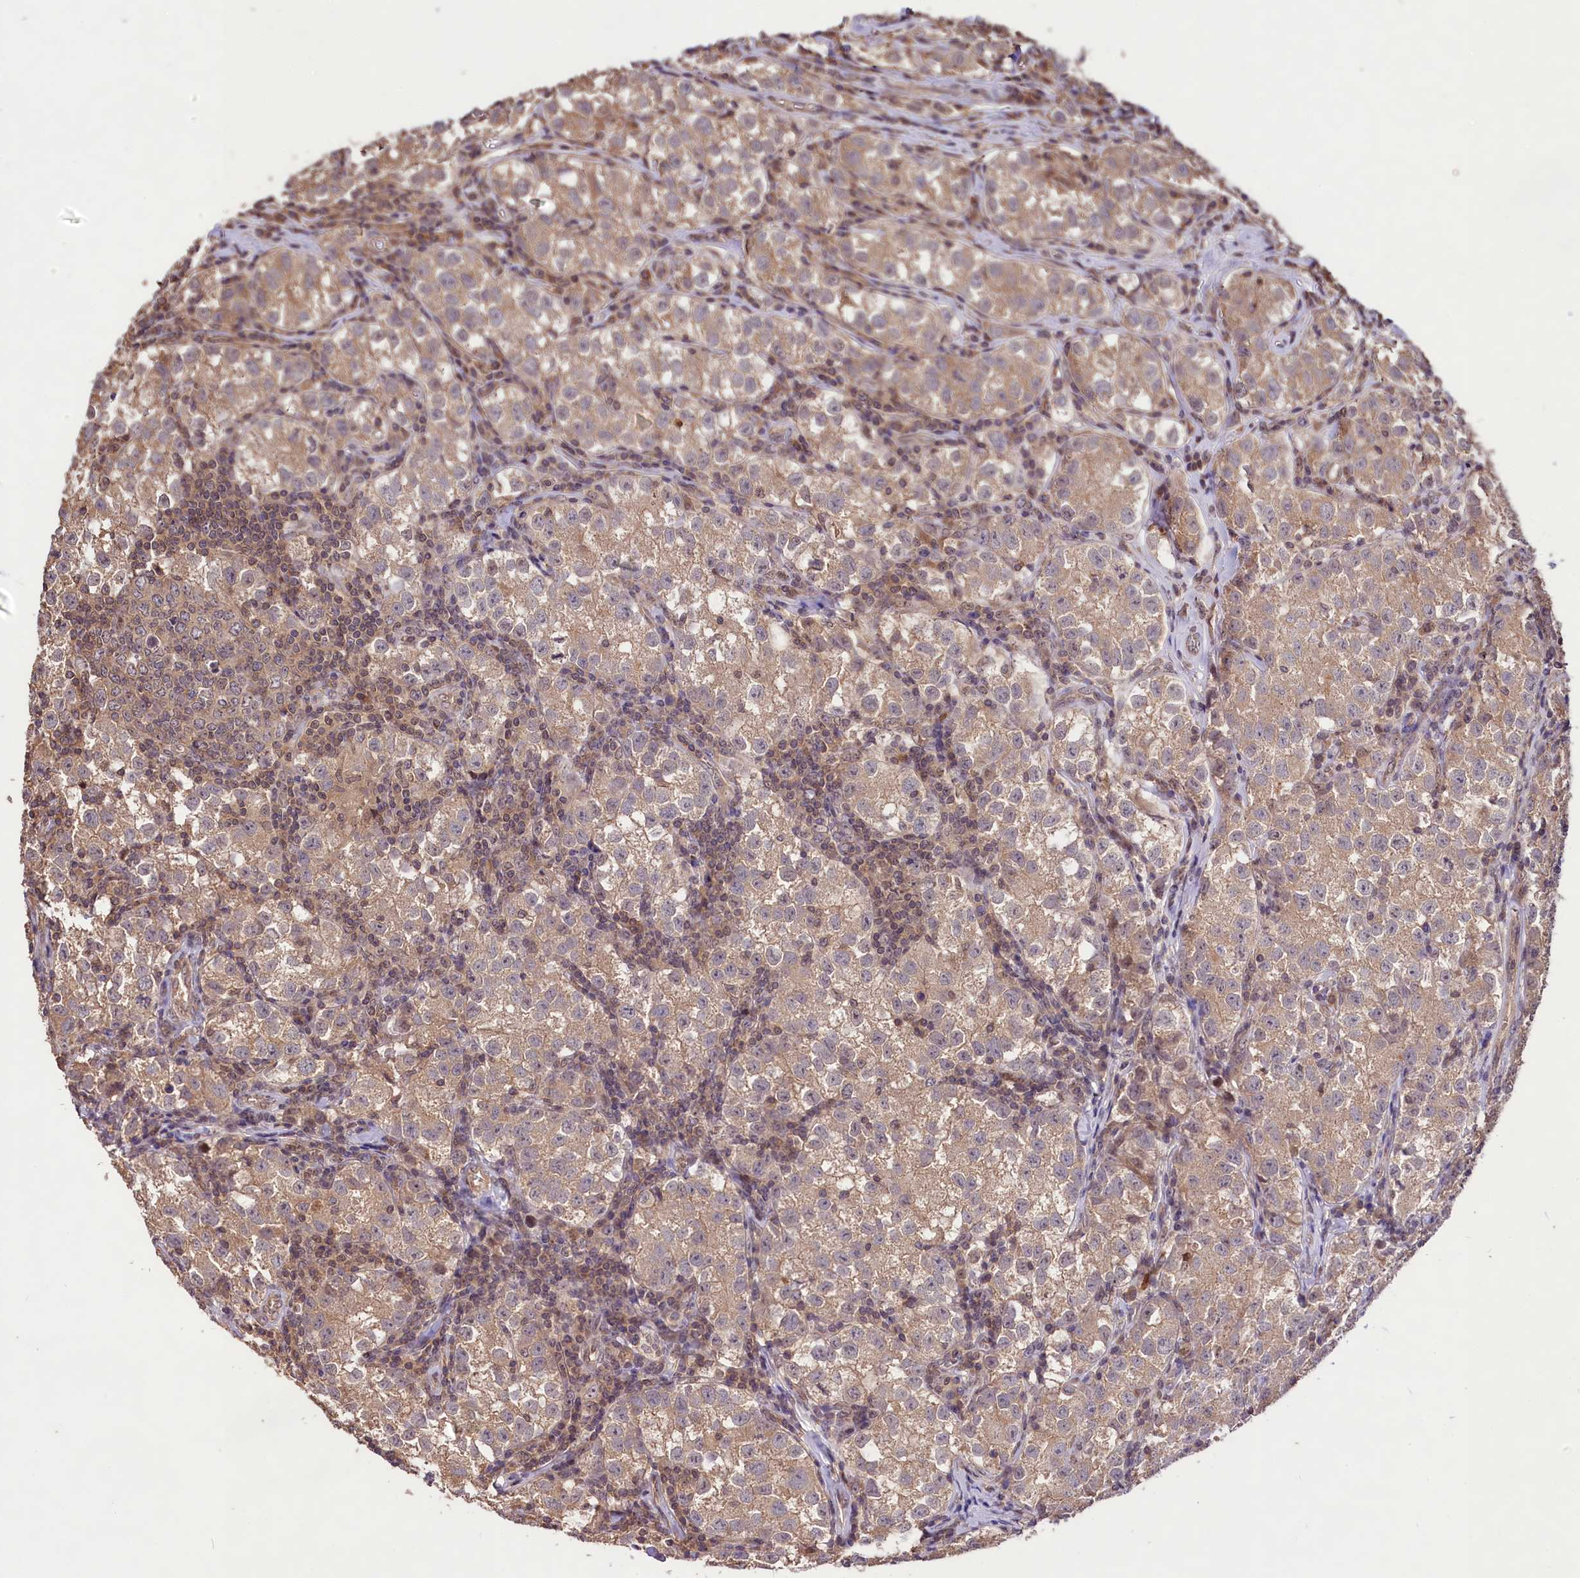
{"staining": {"intensity": "weak", "quantity": ">75%", "location": "cytoplasmic/membranous"}, "tissue": "testis cancer", "cell_type": "Tumor cells", "image_type": "cancer", "snomed": [{"axis": "morphology", "description": "Seminoma, NOS"}, {"axis": "morphology", "description": "Carcinoma, Embryonal, NOS"}, {"axis": "topography", "description": "Testis"}], "caption": "About >75% of tumor cells in human testis cancer (embryonal carcinoma) display weak cytoplasmic/membranous protein staining as visualized by brown immunohistochemical staining.", "gene": "RRP8", "patient": {"sex": "male", "age": 43}}